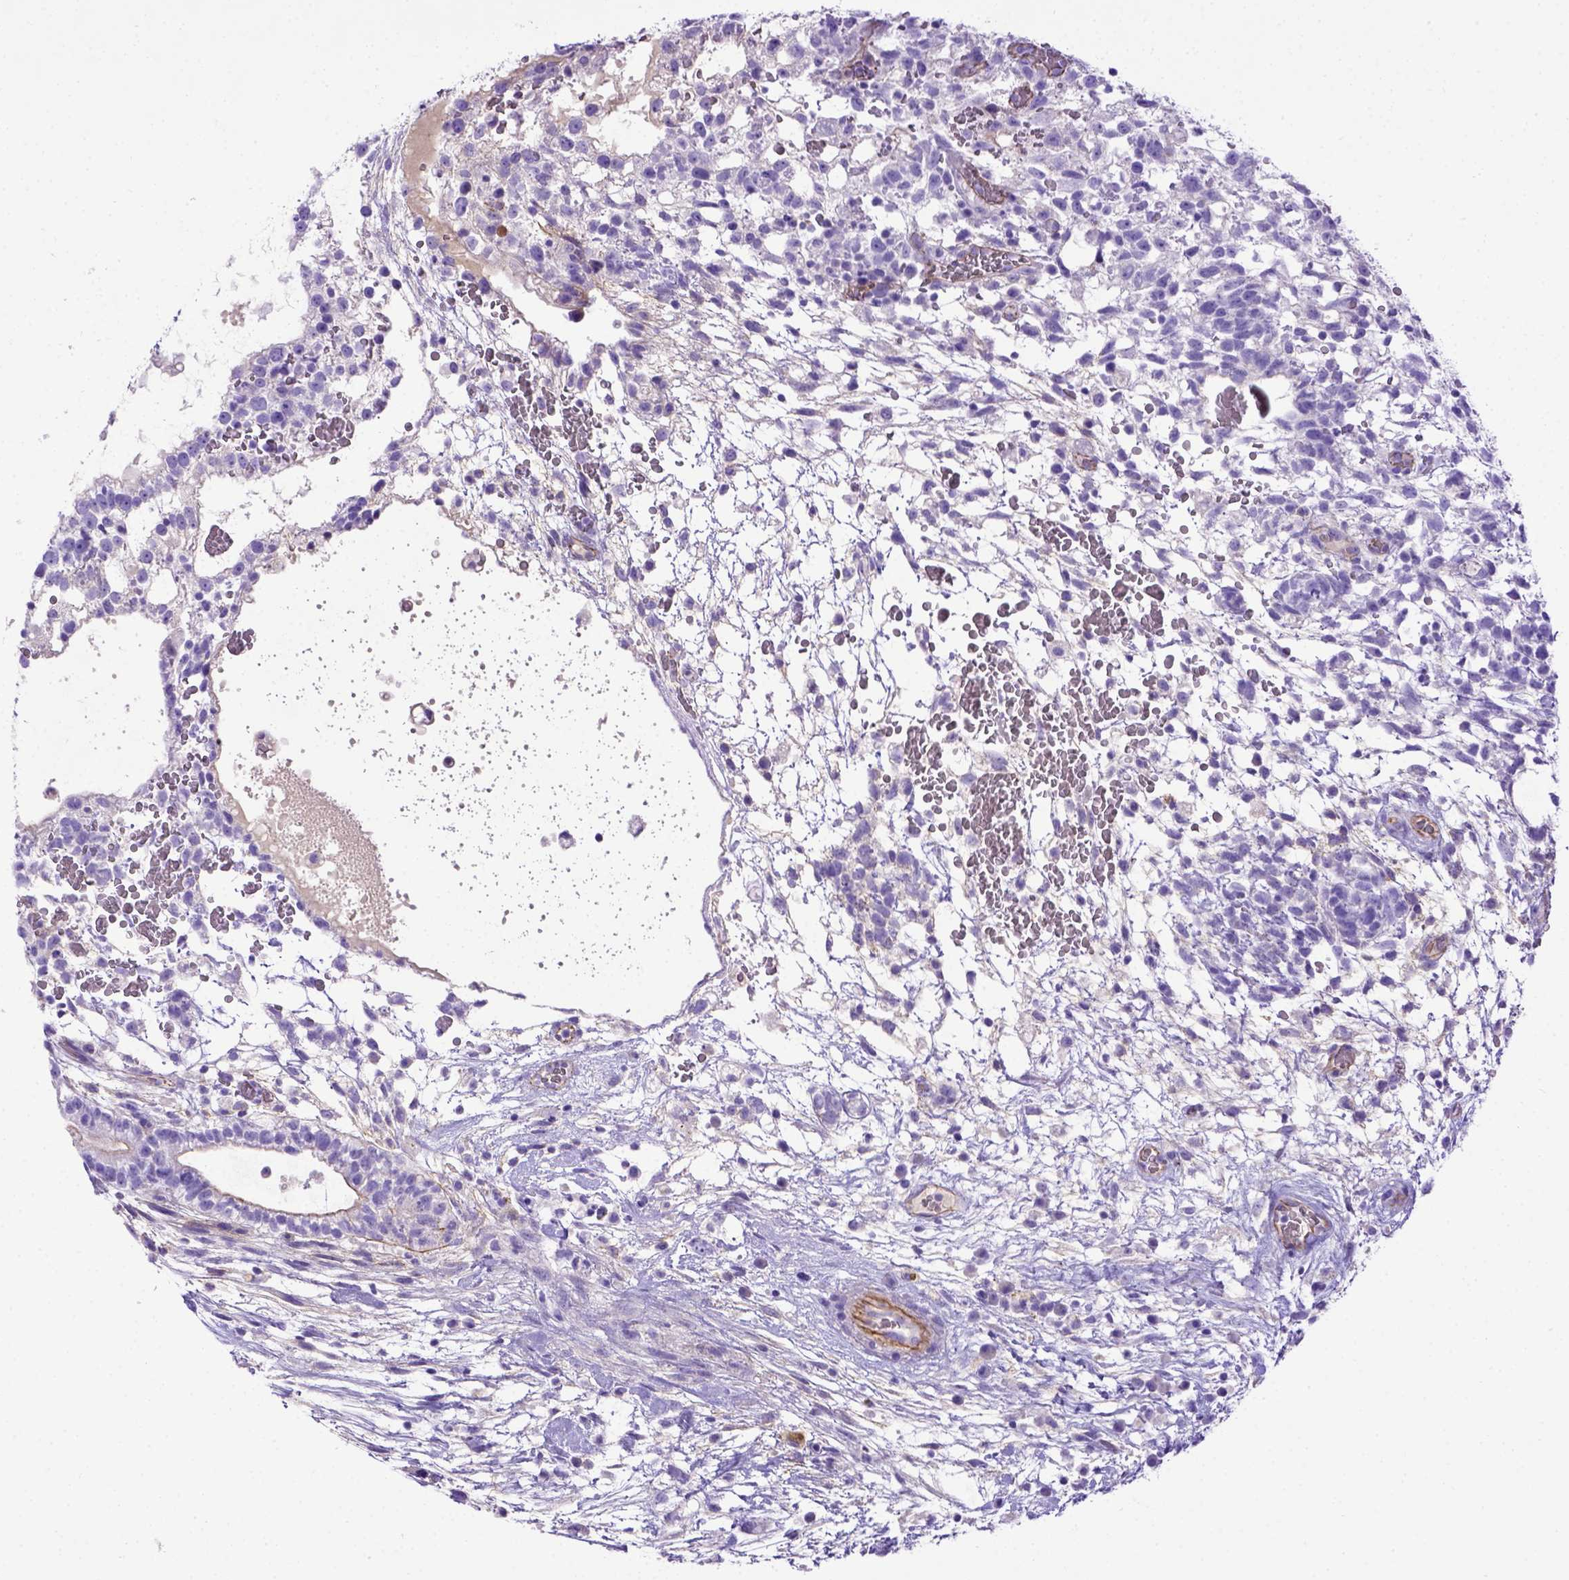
{"staining": {"intensity": "negative", "quantity": "none", "location": "none"}, "tissue": "testis cancer", "cell_type": "Tumor cells", "image_type": "cancer", "snomed": [{"axis": "morphology", "description": "Normal tissue, NOS"}, {"axis": "morphology", "description": "Carcinoma, Embryonal, NOS"}, {"axis": "topography", "description": "Testis"}], "caption": "Protein analysis of embryonal carcinoma (testis) demonstrates no significant staining in tumor cells.", "gene": "LRRC18", "patient": {"sex": "male", "age": 32}}